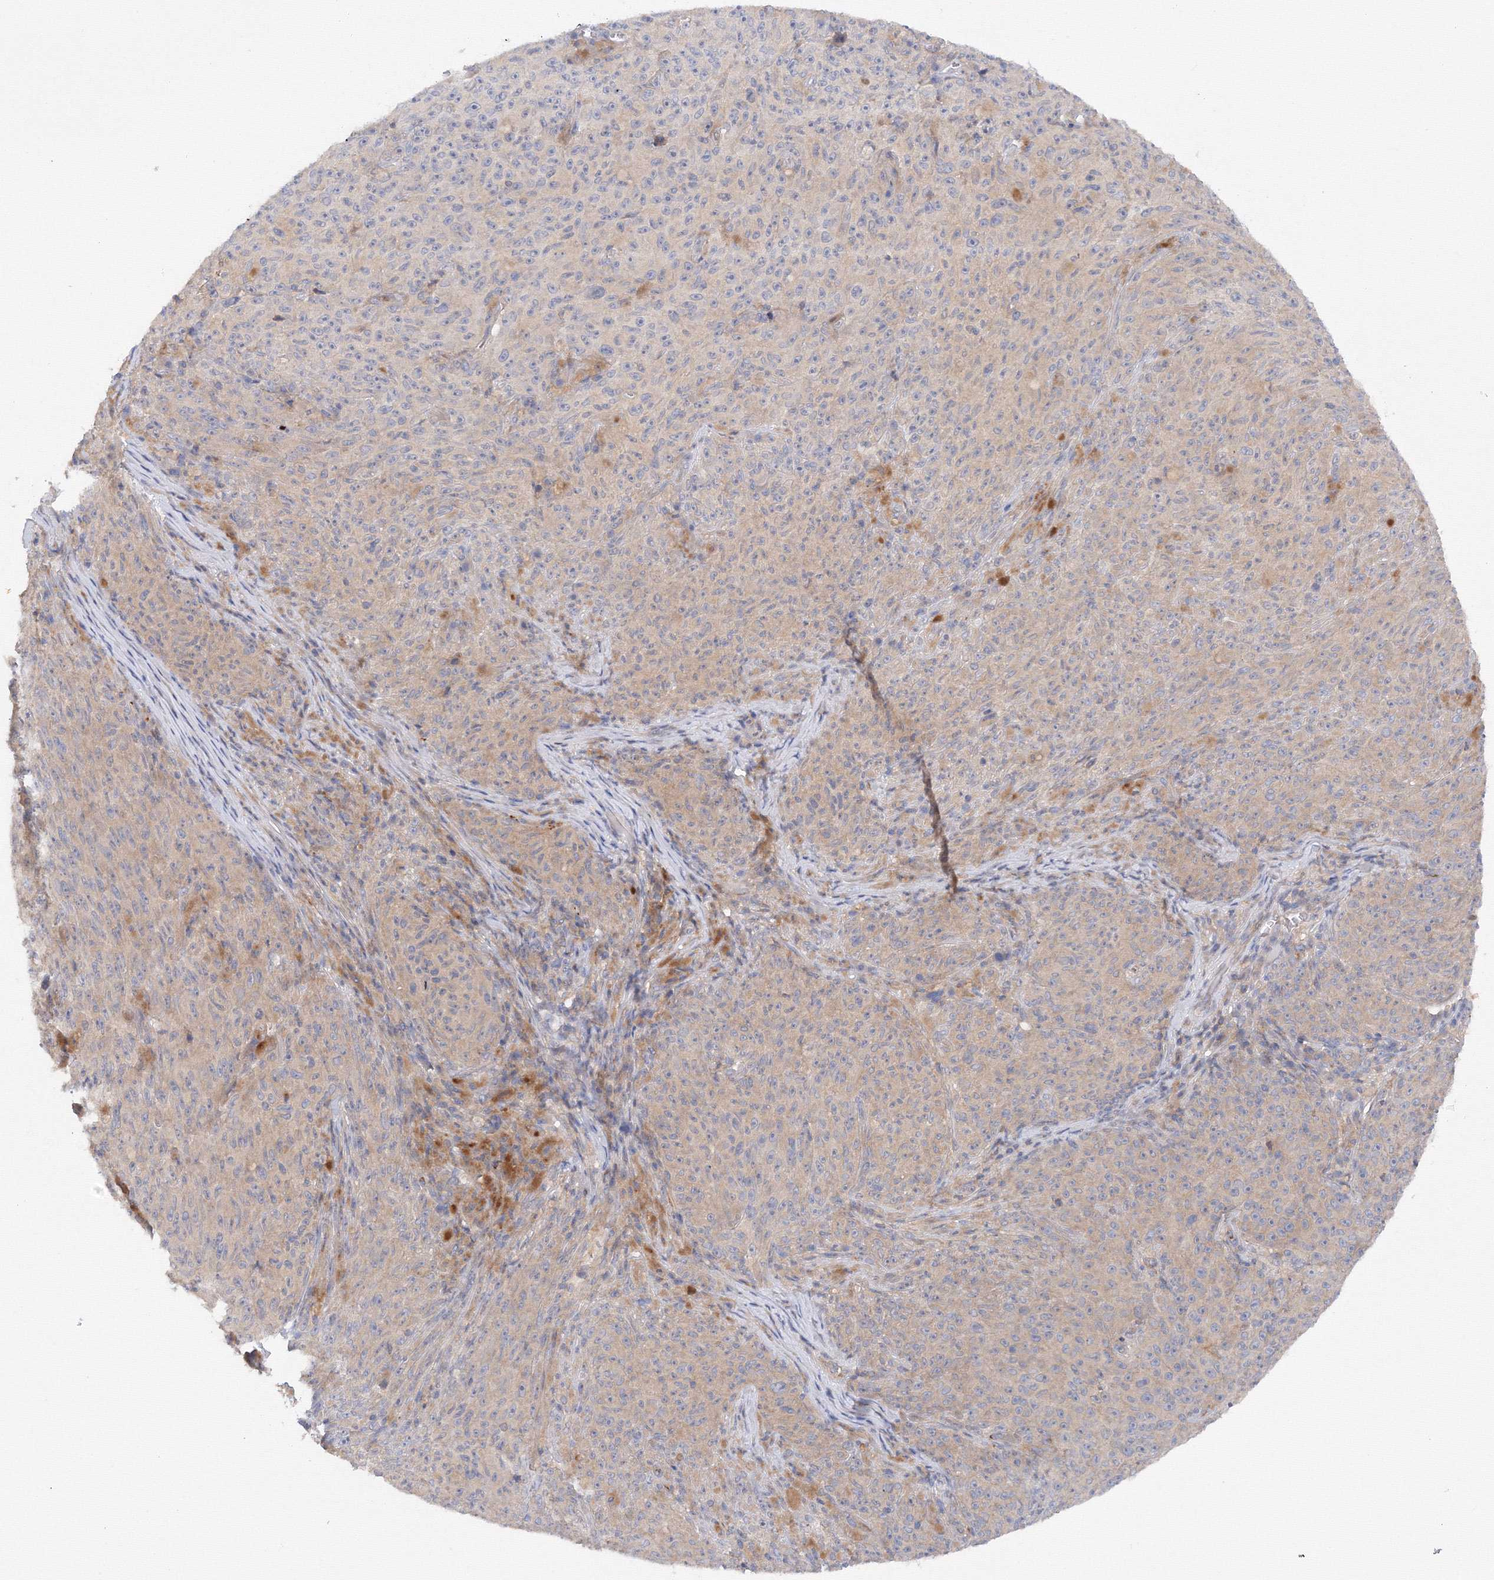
{"staining": {"intensity": "weak", "quantity": "<25%", "location": "cytoplasmic/membranous"}, "tissue": "melanoma", "cell_type": "Tumor cells", "image_type": "cancer", "snomed": [{"axis": "morphology", "description": "Malignant melanoma, NOS"}, {"axis": "topography", "description": "Skin"}], "caption": "A micrograph of malignant melanoma stained for a protein shows no brown staining in tumor cells.", "gene": "DIS3L2", "patient": {"sex": "female", "age": 82}}